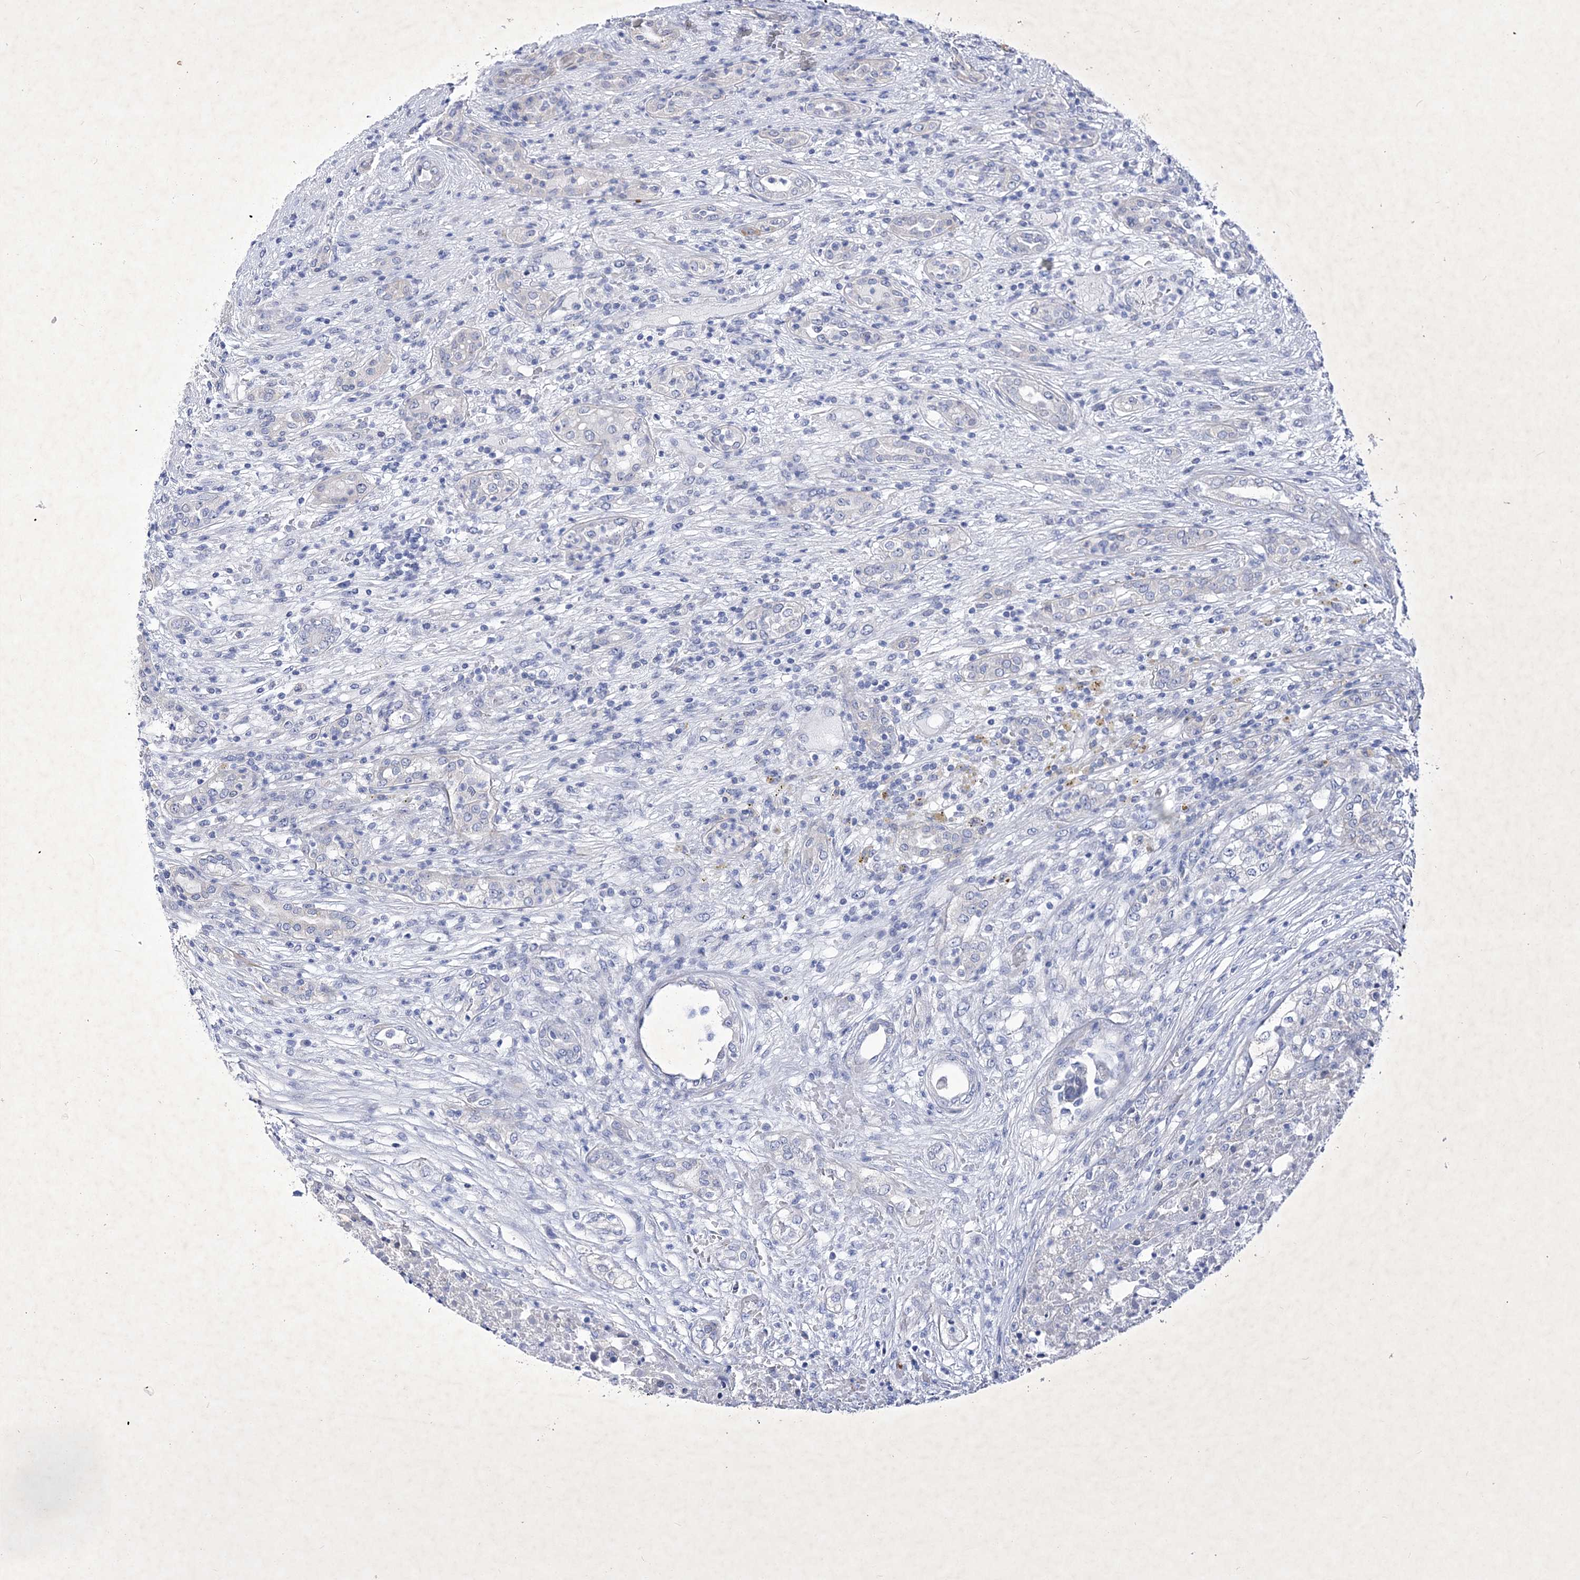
{"staining": {"intensity": "negative", "quantity": "none", "location": "none"}, "tissue": "renal cancer", "cell_type": "Tumor cells", "image_type": "cancer", "snomed": [{"axis": "morphology", "description": "Adenocarcinoma, NOS"}, {"axis": "topography", "description": "Kidney"}], "caption": "Human adenocarcinoma (renal) stained for a protein using IHC demonstrates no expression in tumor cells.", "gene": "GPN1", "patient": {"sex": "female", "age": 54}}